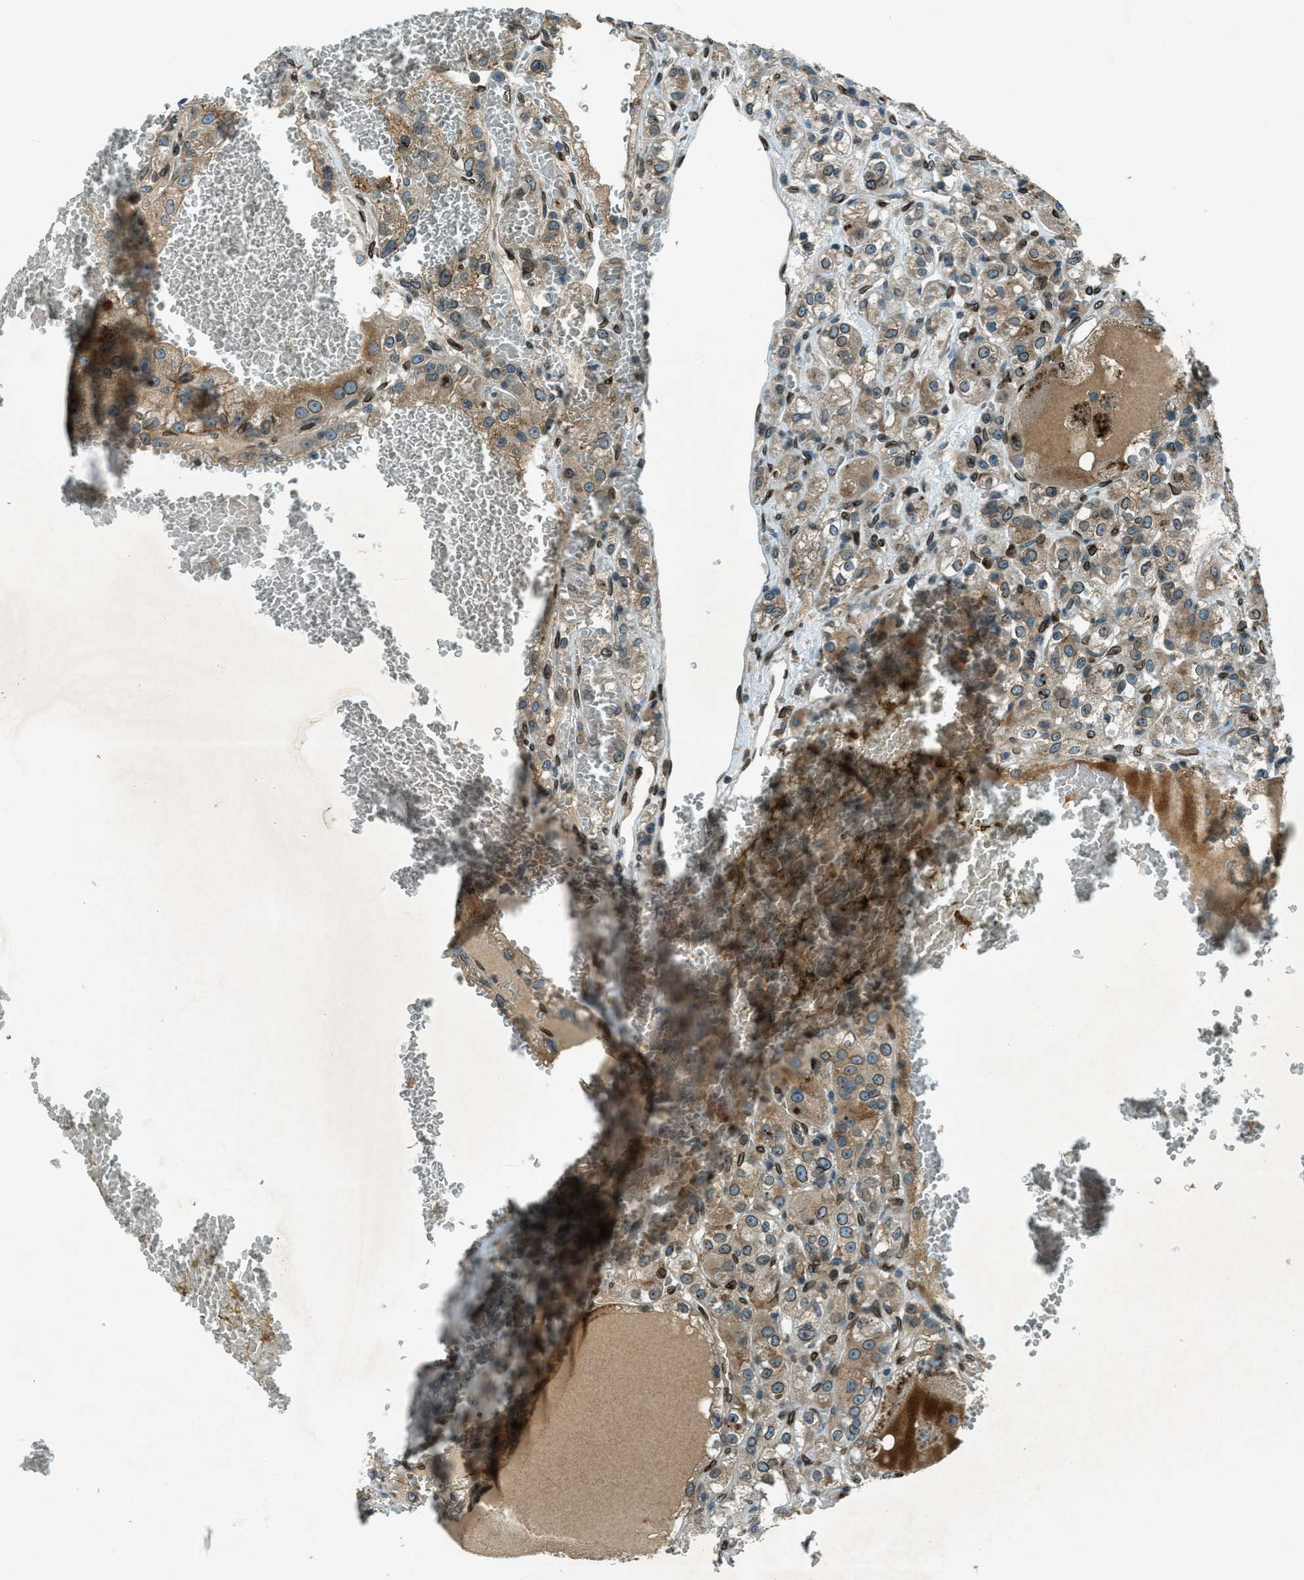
{"staining": {"intensity": "moderate", "quantity": ">75%", "location": "cytoplasmic/membranous,nuclear"}, "tissue": "renal cancer", "cell_type": "Tumor cells", "image_type": "cancer", "snomed": [{"axis": "morphology", "description": "Normal tissue, NOS"}, {"axis": "morphology", "description": "Adenocarcinoma, NOS"}, {"axis": "topography", "description": "Kidney"}], "caption": "Immunohistochemistry staining of renal cancer, which shows medium levels of moderate cytoplasmic/membranous and nuclear positivity in approximately >75% of tumor cells indicating moderate cytoplasmic/membranous and nuclear protein staining. The staining was performed using DAB (brown) for protein detection and nuclei were counterstained in hematoxylin (blue).", "gene": "LEMD2", "patient": {"sex": "male", "age": 61}}